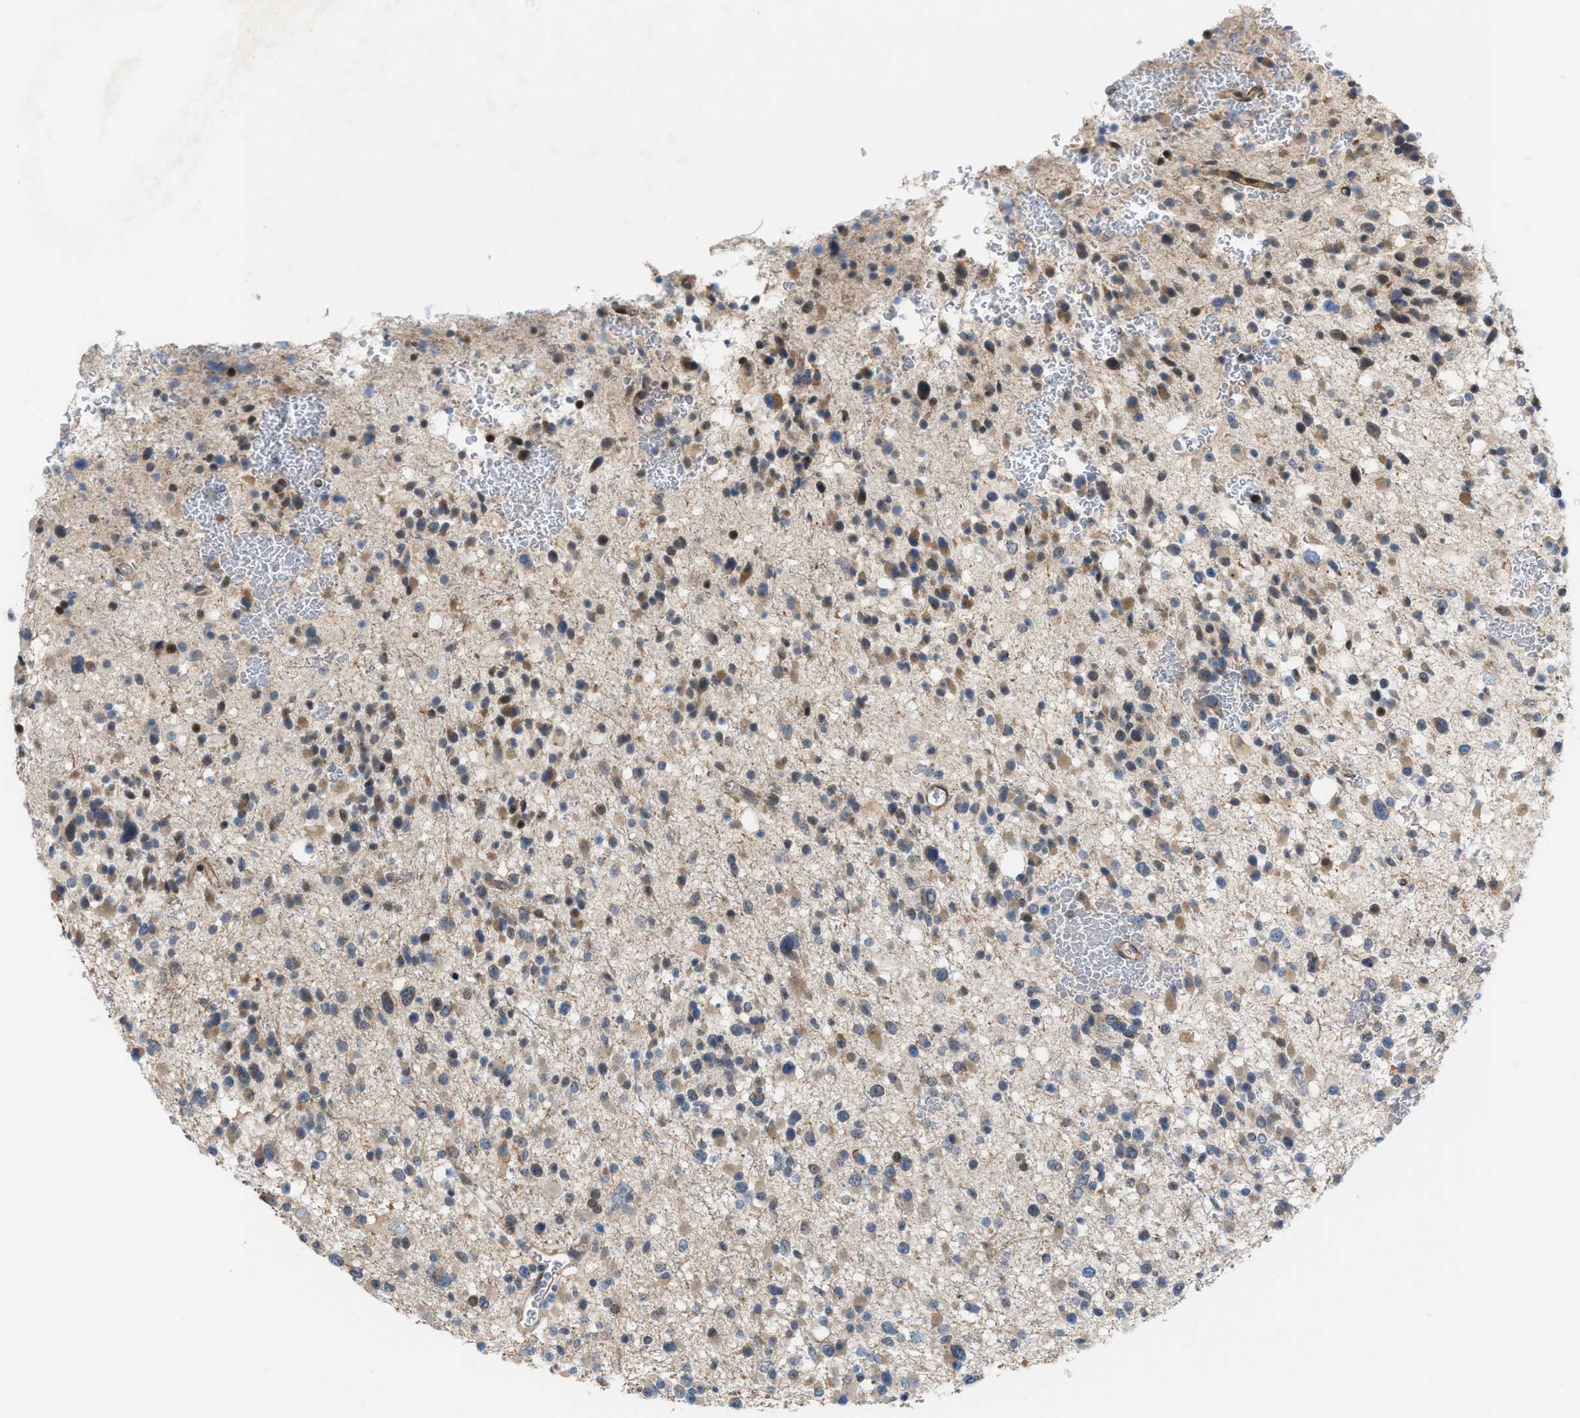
{"staining": {"intensity": "moderate", "quantity": ">75%", "location": "cytoplasmic/membranous"}, "tissue": "glioma", "cell_type": "Tumor cells", "image_type": "cancer", "snomed": [{"axis": "morphology", "description": "Glioma, malignant, Low grade"}, {"axis": "topography", "description": "Brain"}], "caption": "Immunohistochemical staining of human glioma displays moderate cytoplasmic/membranous protein staining in about >75% of tumor cells. (DAB = brown stain, brightfield microscopy at high magnification).", "gene": "ZNF276", "patient": {"sex": "female", "age": 22}}